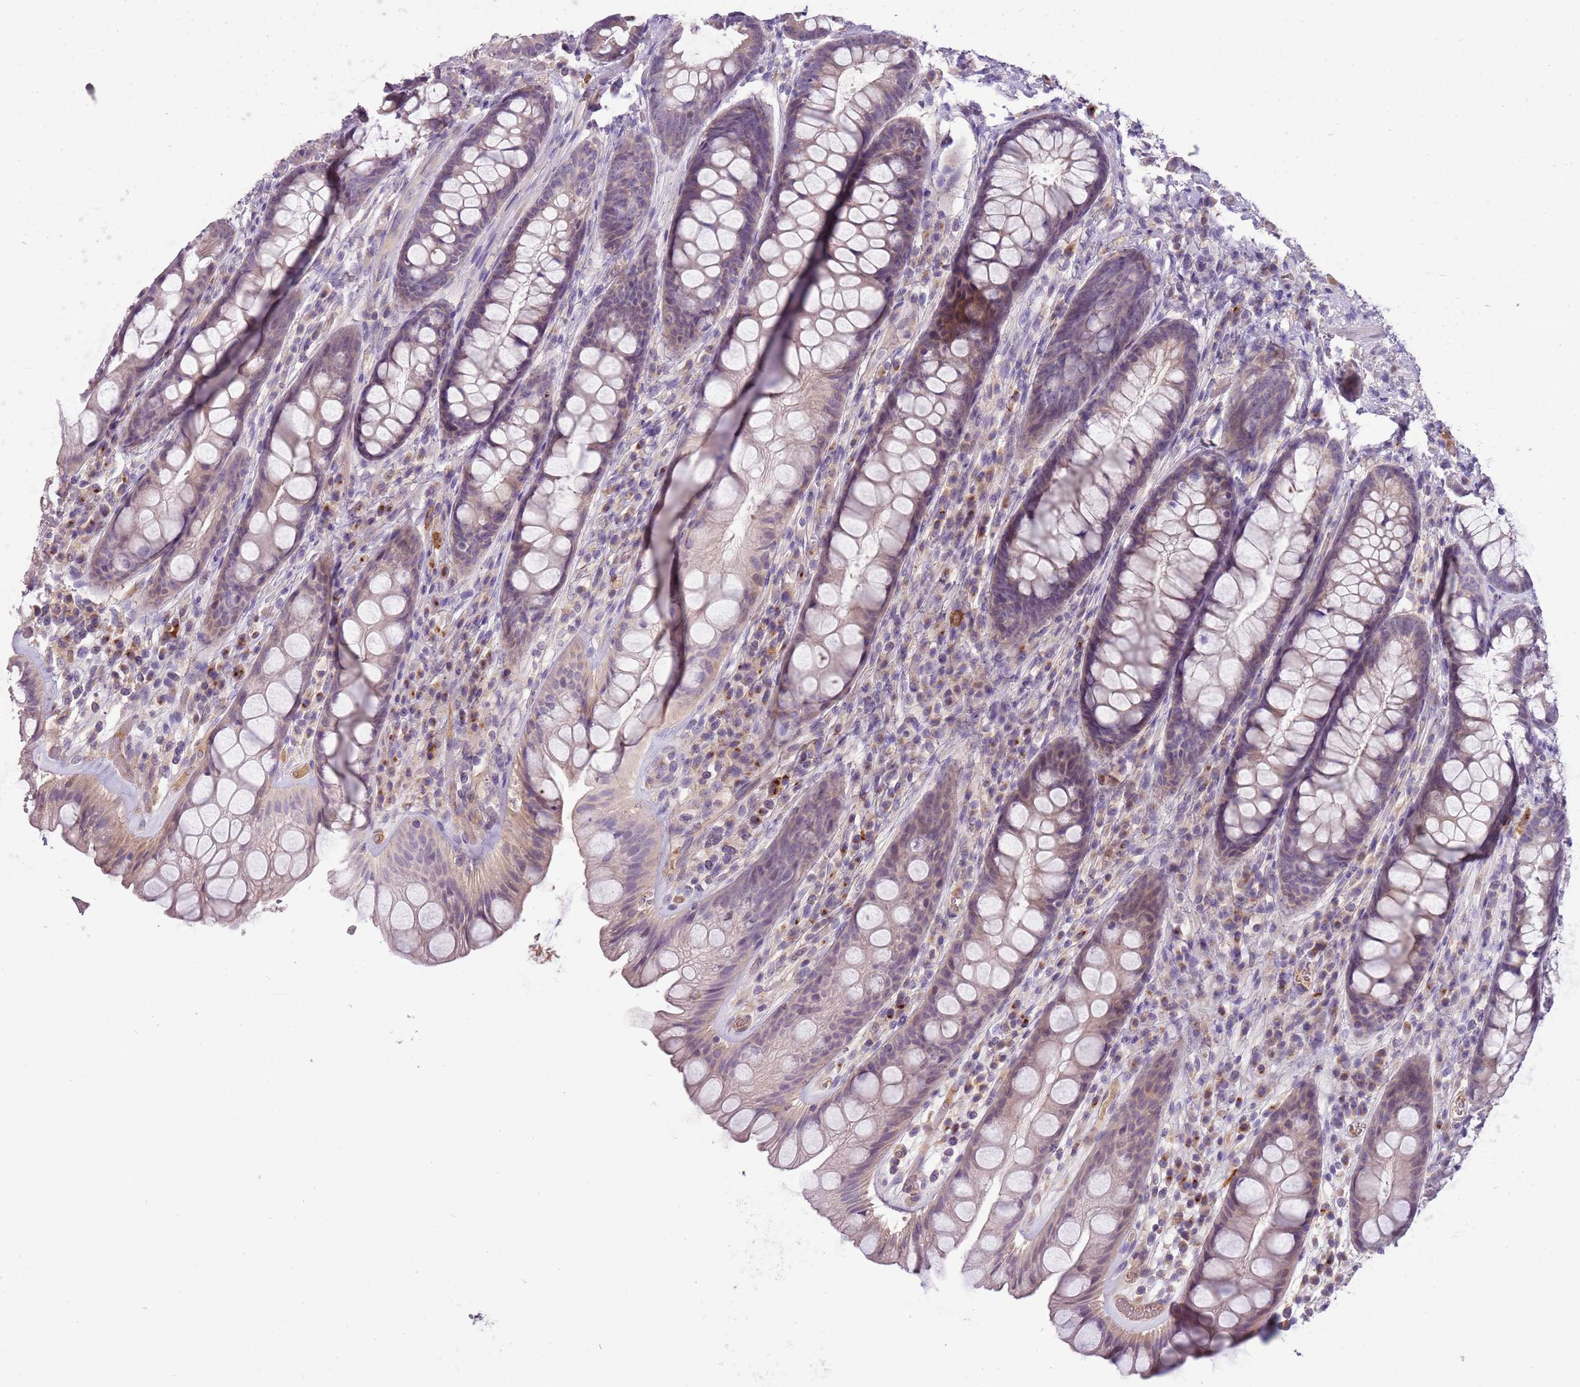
{"staining": {"intensity": "weak", "quantity": "<25%", "location": "cytoplasmic/membranous,nuclear"}, "tissue": "rectum", "cell_type": "Glandular cells", "image_type": "normal", "snomed": [{"axis": "morphology", "description": "Normal tissue, NOS"}, {"axis": "topography", "description": "Rectum"}], "caption": "High power microscopy photomicrograph of an immunohistochemistry (IHC) image of benign rectum, revealing no significant staining in glandular cells.", "gene": "SCAMP5", "patient": {"sex": "male", "age": 74}}